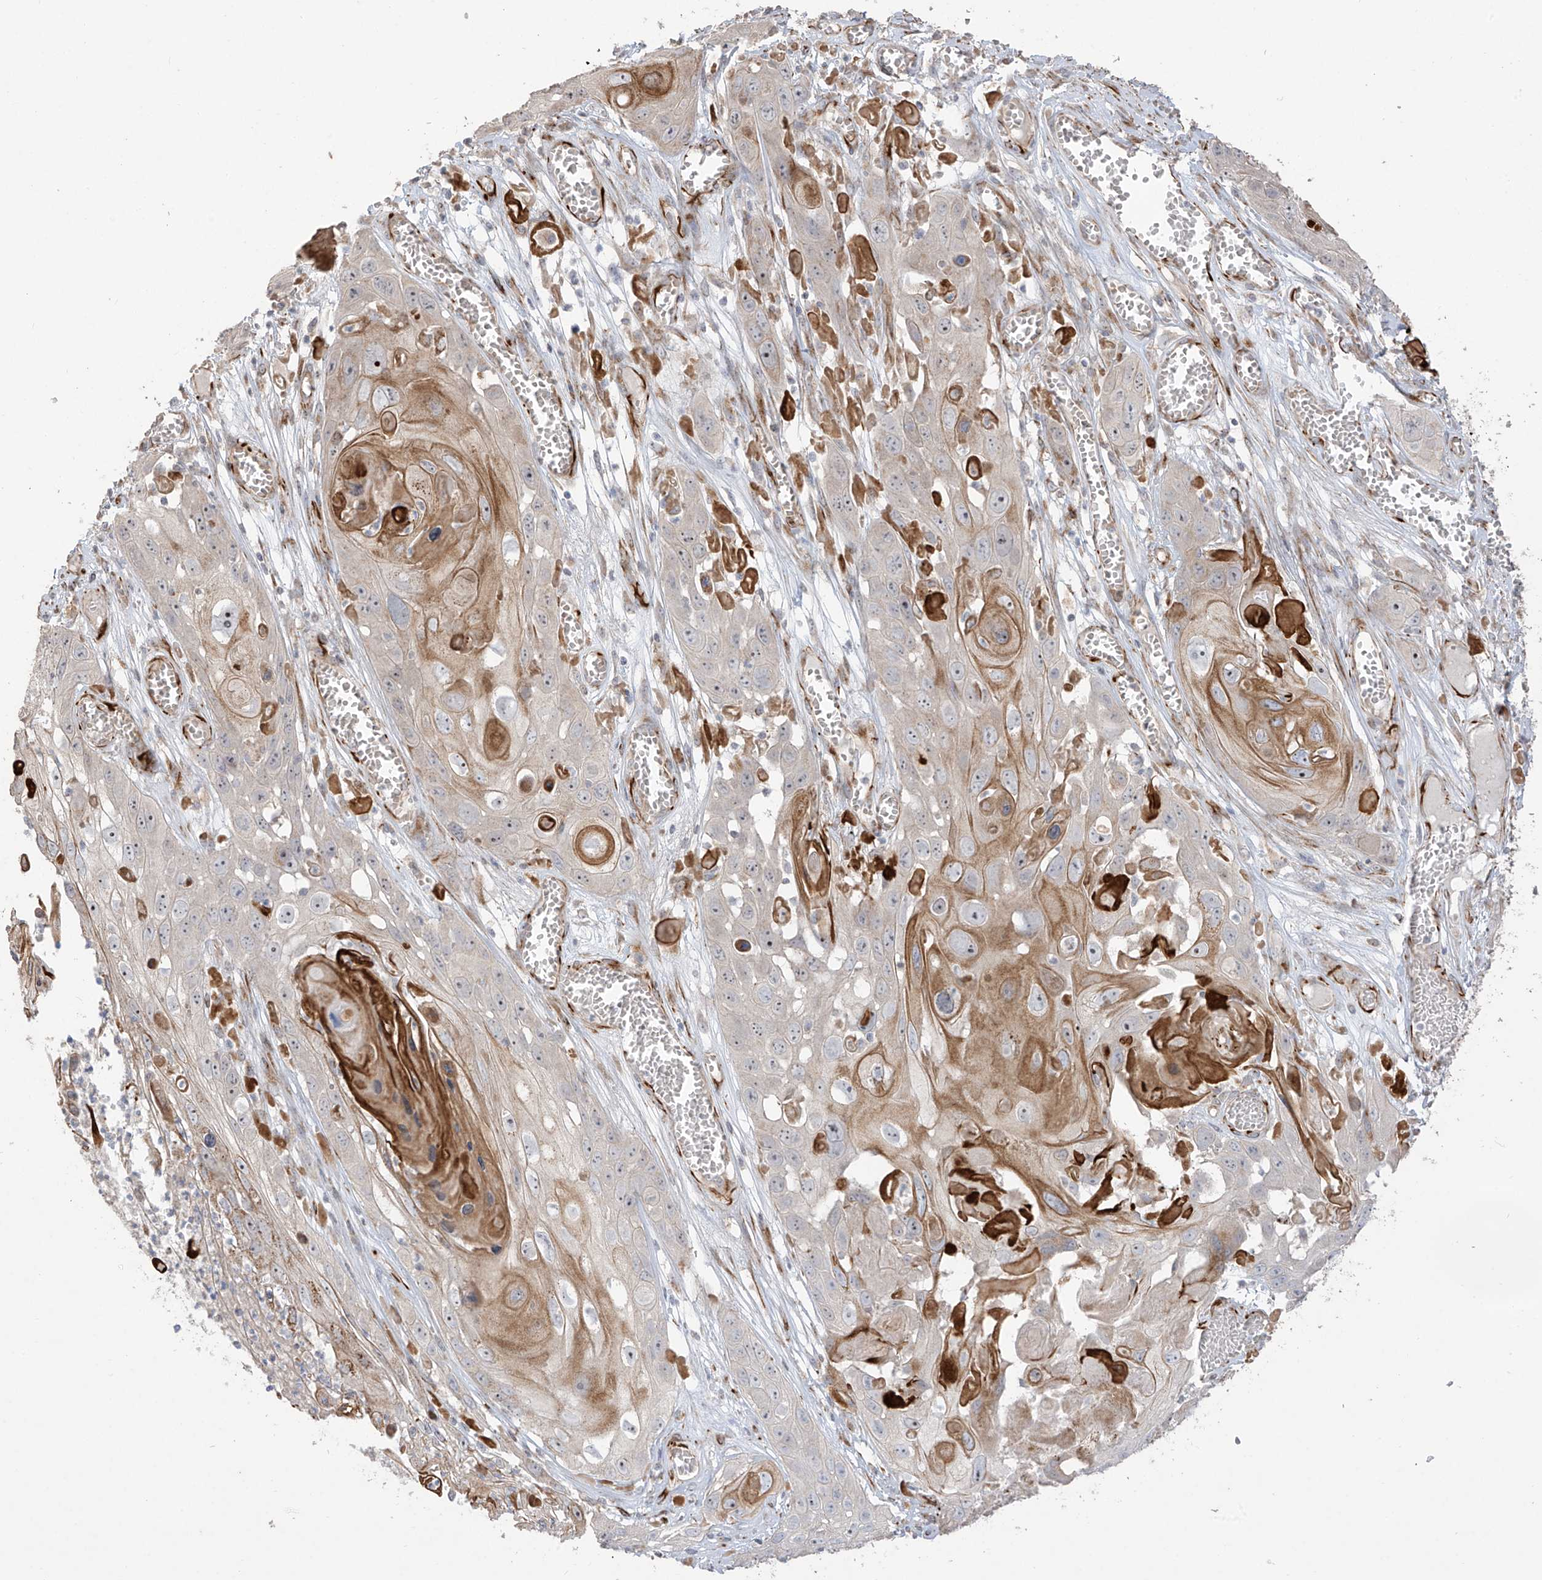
{"staining": {"intensity": "moderate", "quantity": "<25%", "location": "cytoplasmic/membranous"}, "tissue": "skin cancer", "cell_type": "Tumor cells", "image_type": "cancer", "snomed": [{"axis": "morphology", "description": "Squamous cell carcinoma, NOS"}, {"axis": "topography", "description": "Skin"}], "caption": "IHC staining of skin cancer (squamous cell carcinoma), which exhibits low levels of moderate cytoplasmic/membranous expression in approximately <25% of tumor cells indicating moderate cytoplasmic/membranous protein staining. The staining was performed using DAB (brown) for protein detection and nuclei were counterstained in hematoxylin (blue).", "gene": "DCDC2", "patient": {"sex": "male", "age": 55}}